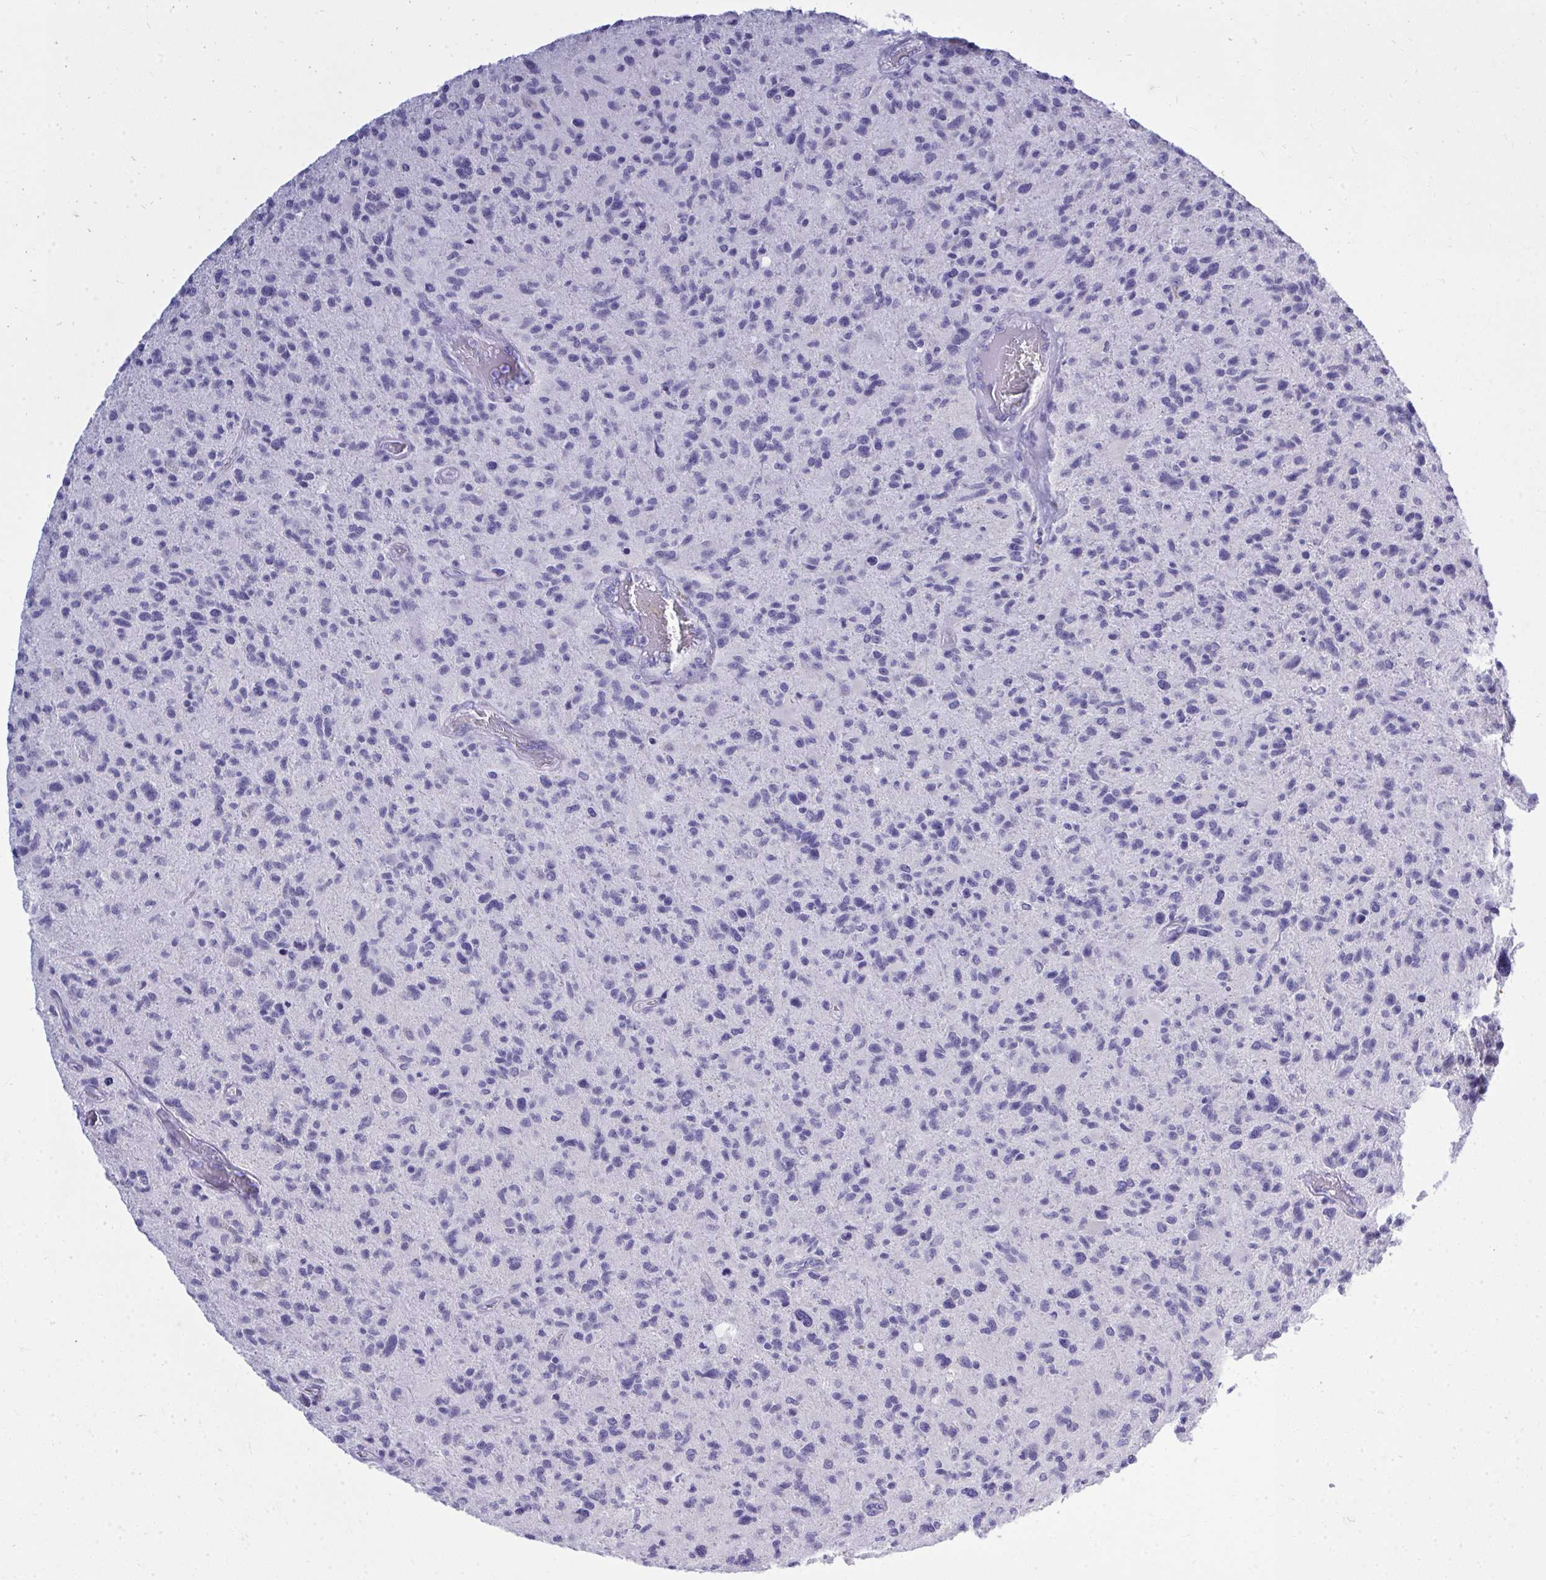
{"staining": {"intensity": "negative", "quantity": "none", "location": "none"}, "tissue": "glioma", "cell_type": "Tumor cells", "image_type": "cancer", "snomed": [{"axis": "morphology", "description": "Glioma, malignant, High grade"}, {"axis": "topography", "description": "Brain"}], "caption": "Photomicrograph shows no protein positivity in tumor cells of malignant glioma (high-grade) tissue.", "gene": "PSD", "patient": {"sex": "female", "age": 70}}